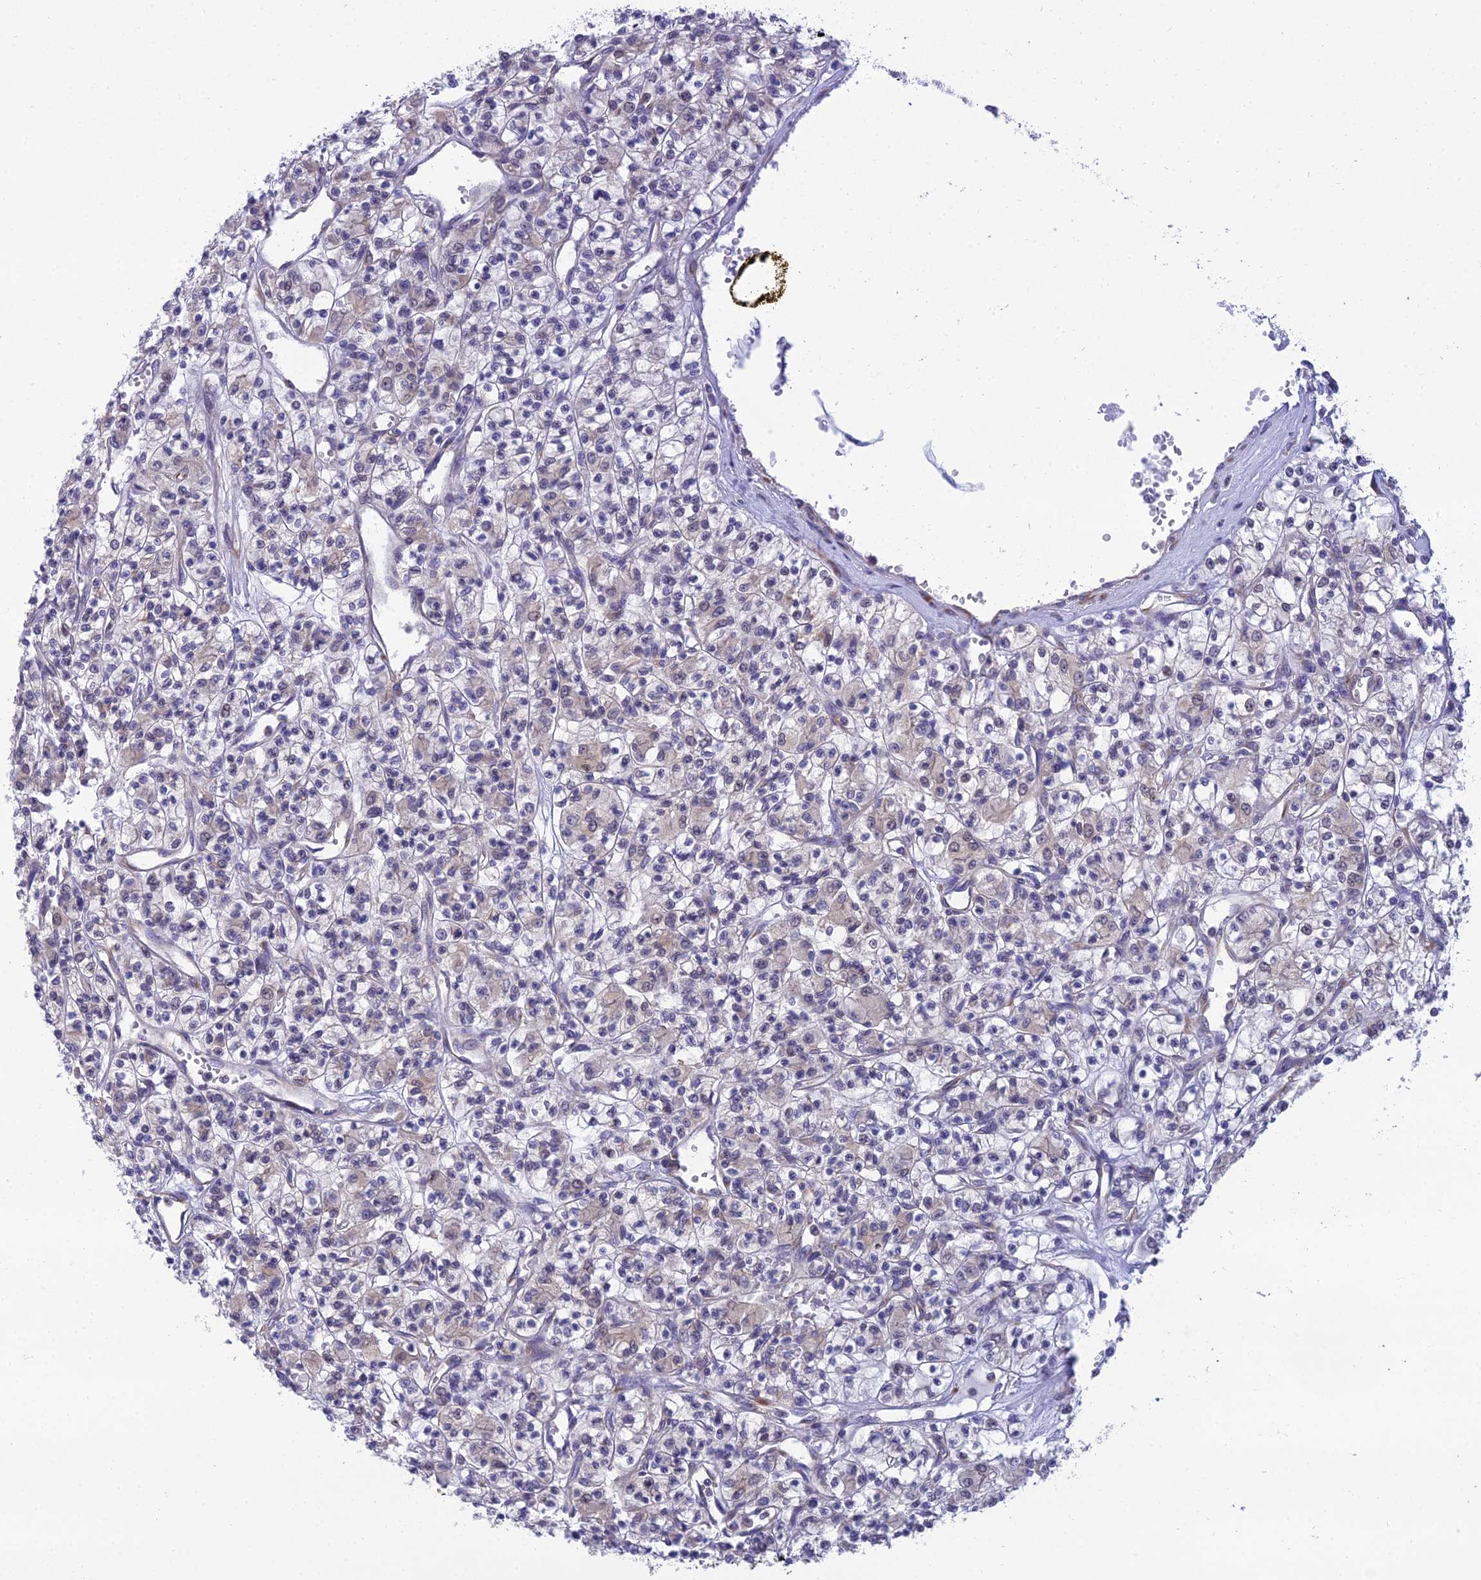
{"staining": {"intensity": "weak", "quantity": "<25%", "location": "cytoplasmic/membranous"}, "tissue": "renal cancer", "cell_type": "Tumor cells", "image_type": "cancer", "snomed": [{"axis": "morphology", "description": "Adenocarcinoma, NOS"}, {"axis": "topography", "description": "Kidney"}], "caption": "The micrograph displays no significant staining in tumor cells of renal cancer (adenocarcinoma).", "gene": "CLCN7", "patient": {"sex": "female", "age": 59}}